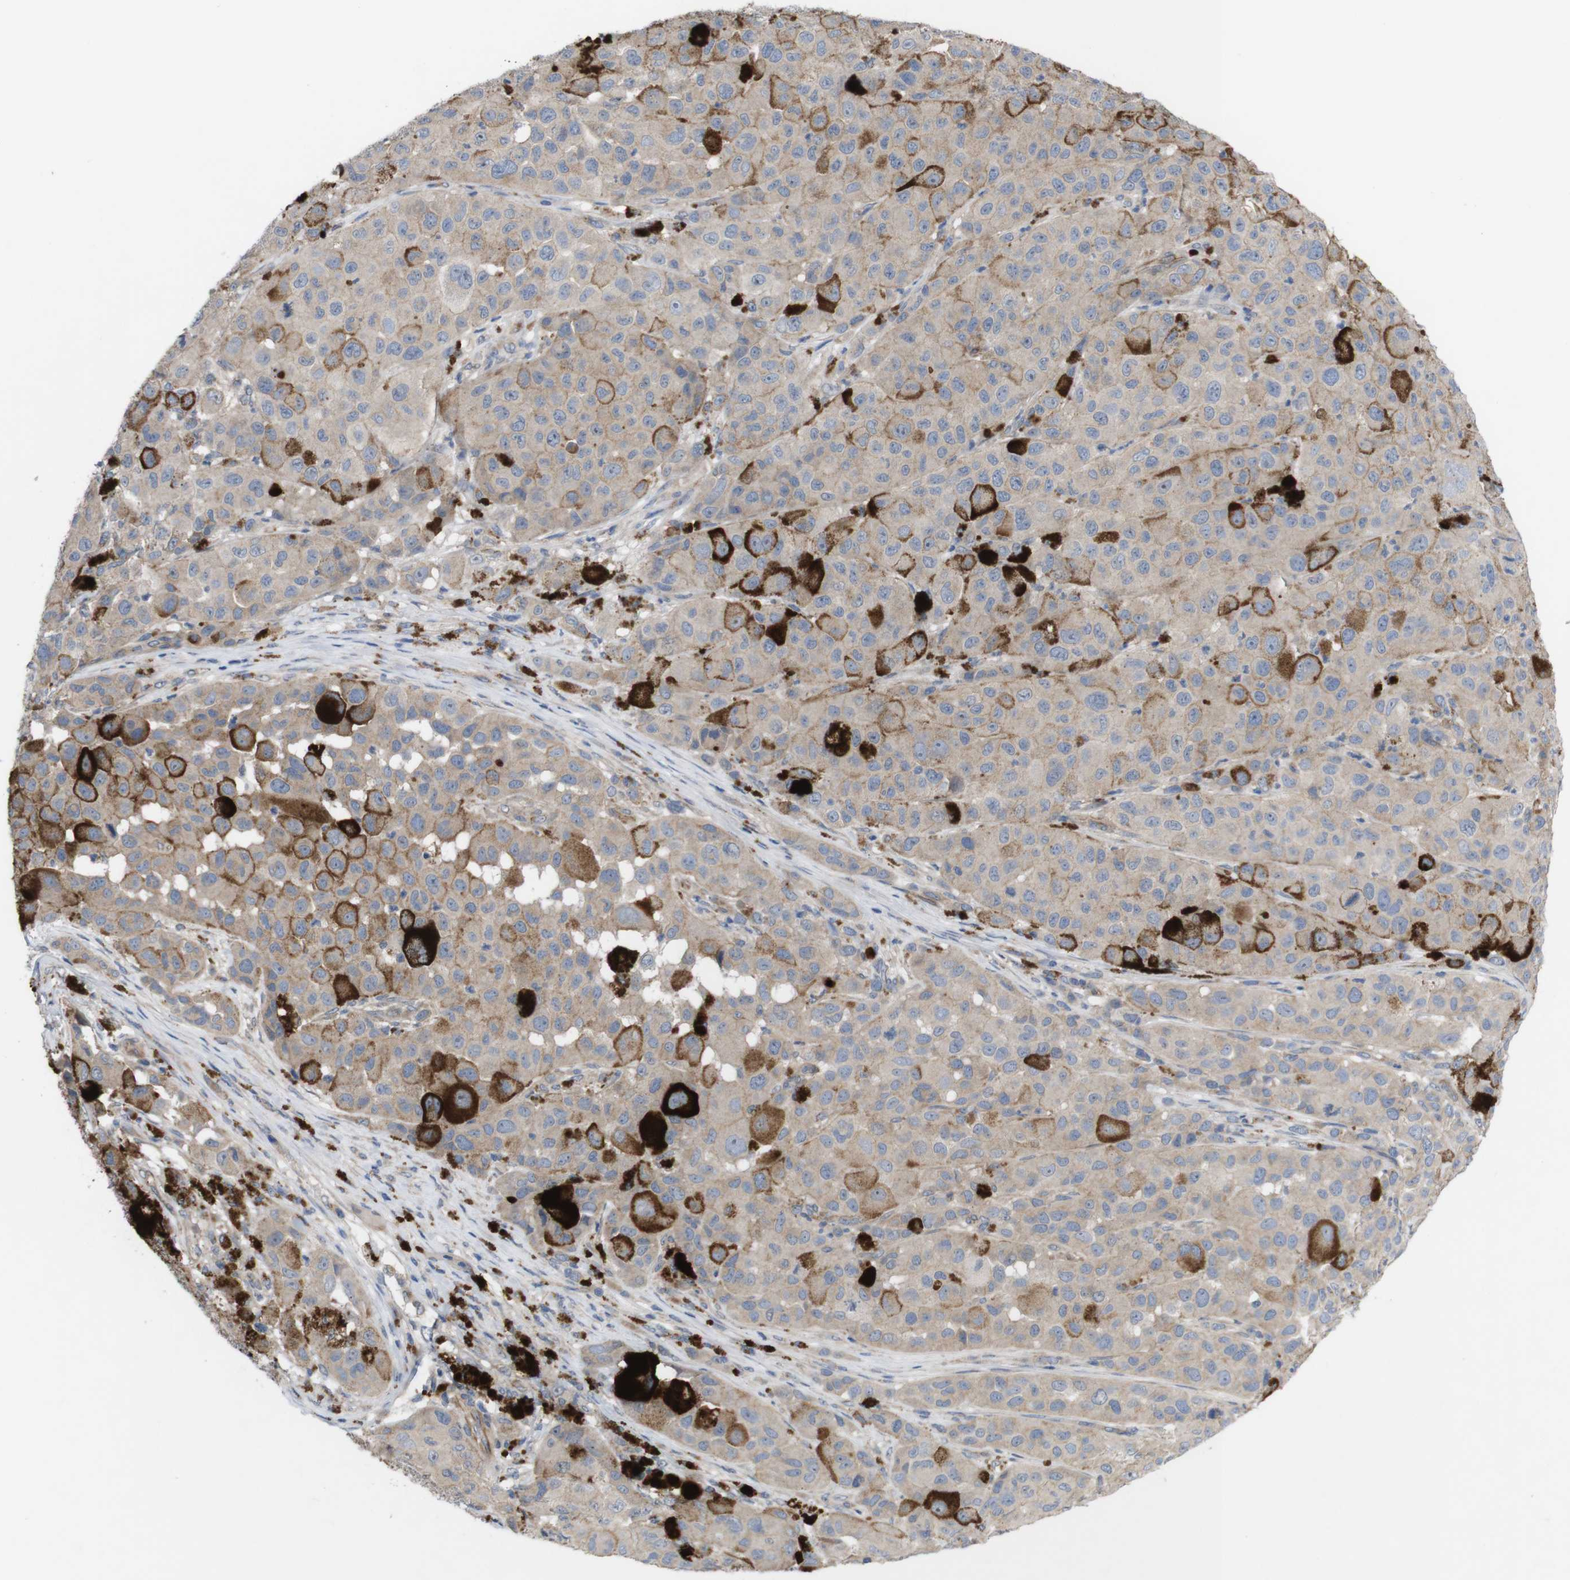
{"staining": {"intensity": "negative", "quantity": "none", "location": "none"}, "tissue": "melanoma", "cell_type": "Tumor cells", "image_type": "cancer", "snomed": [{"axis": "morphology", "description": "Malignant melanoma, NOS"}, {"axis": "topography", "description": "Skin"}], "caption": "Immunohistochemistry of melanoma reveals no positivity in tumor cells.", "gene": "KIDINS220", "patient": {"sex": "male", "age": 96}}